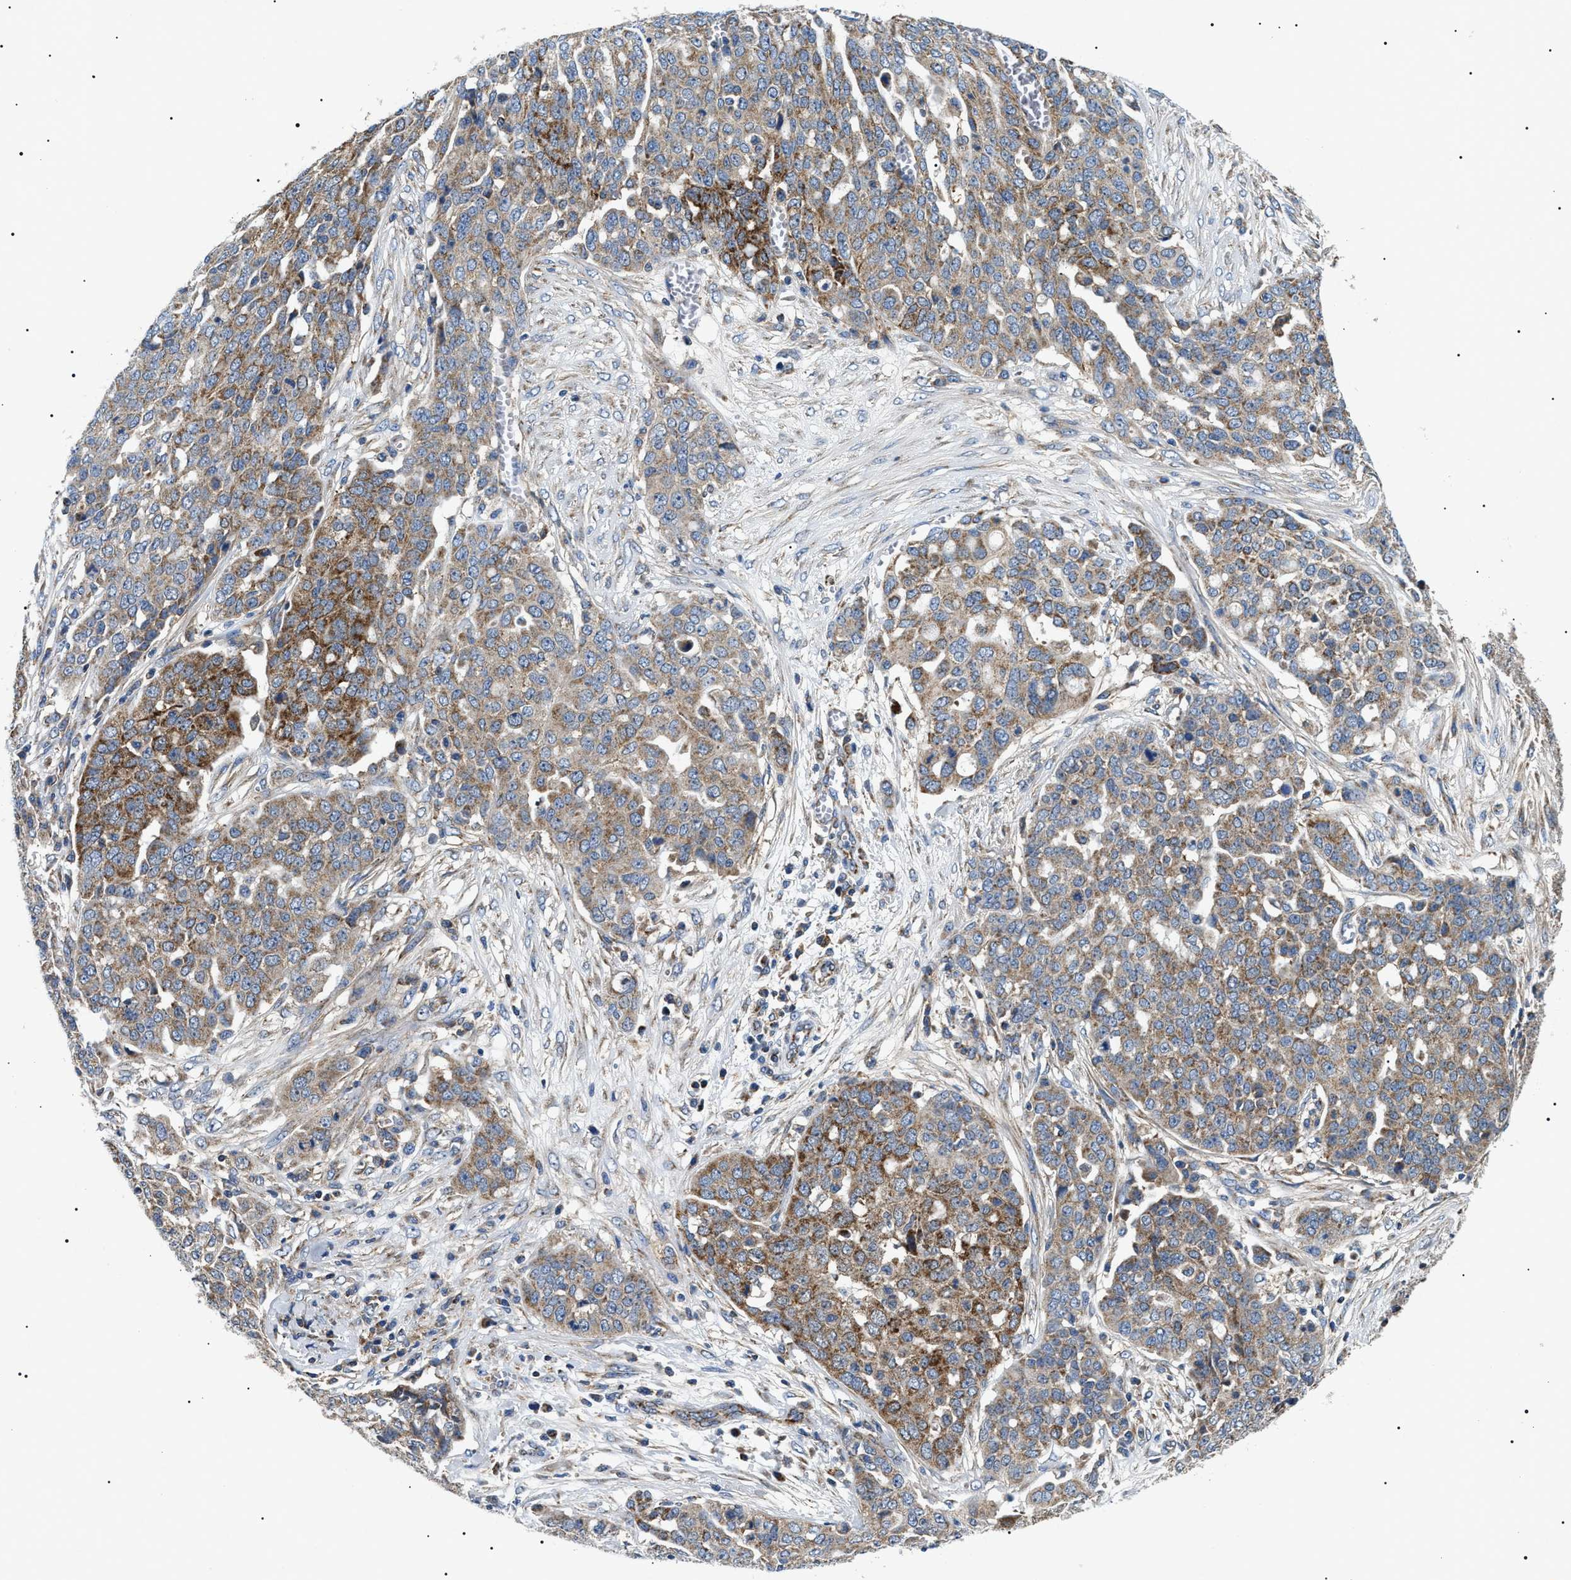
{"staining": {"intensity": "moderate", "quantity": ">75%", "location": "cytoplasmic/membranous"}, "tissue": "ovarian cancer", "cell_type": "Tumor cells", "image_type": "cancer", "snomed": [{"axis": "morphology", "description": "Cystadenocarcinoma, serous, NOS"}, {"axis": "topography", "description": "Soft tissue"}, {"axis": "topography", "description": "Ovary"}], "caption": "Brown immunohistochemical staining in ovarian cancer shows moderate cytoplasmic/membranous positivity in about >75% of tumor cells.", "gene": "OXSM", "patient": {"sex": "female", "age": 57}}